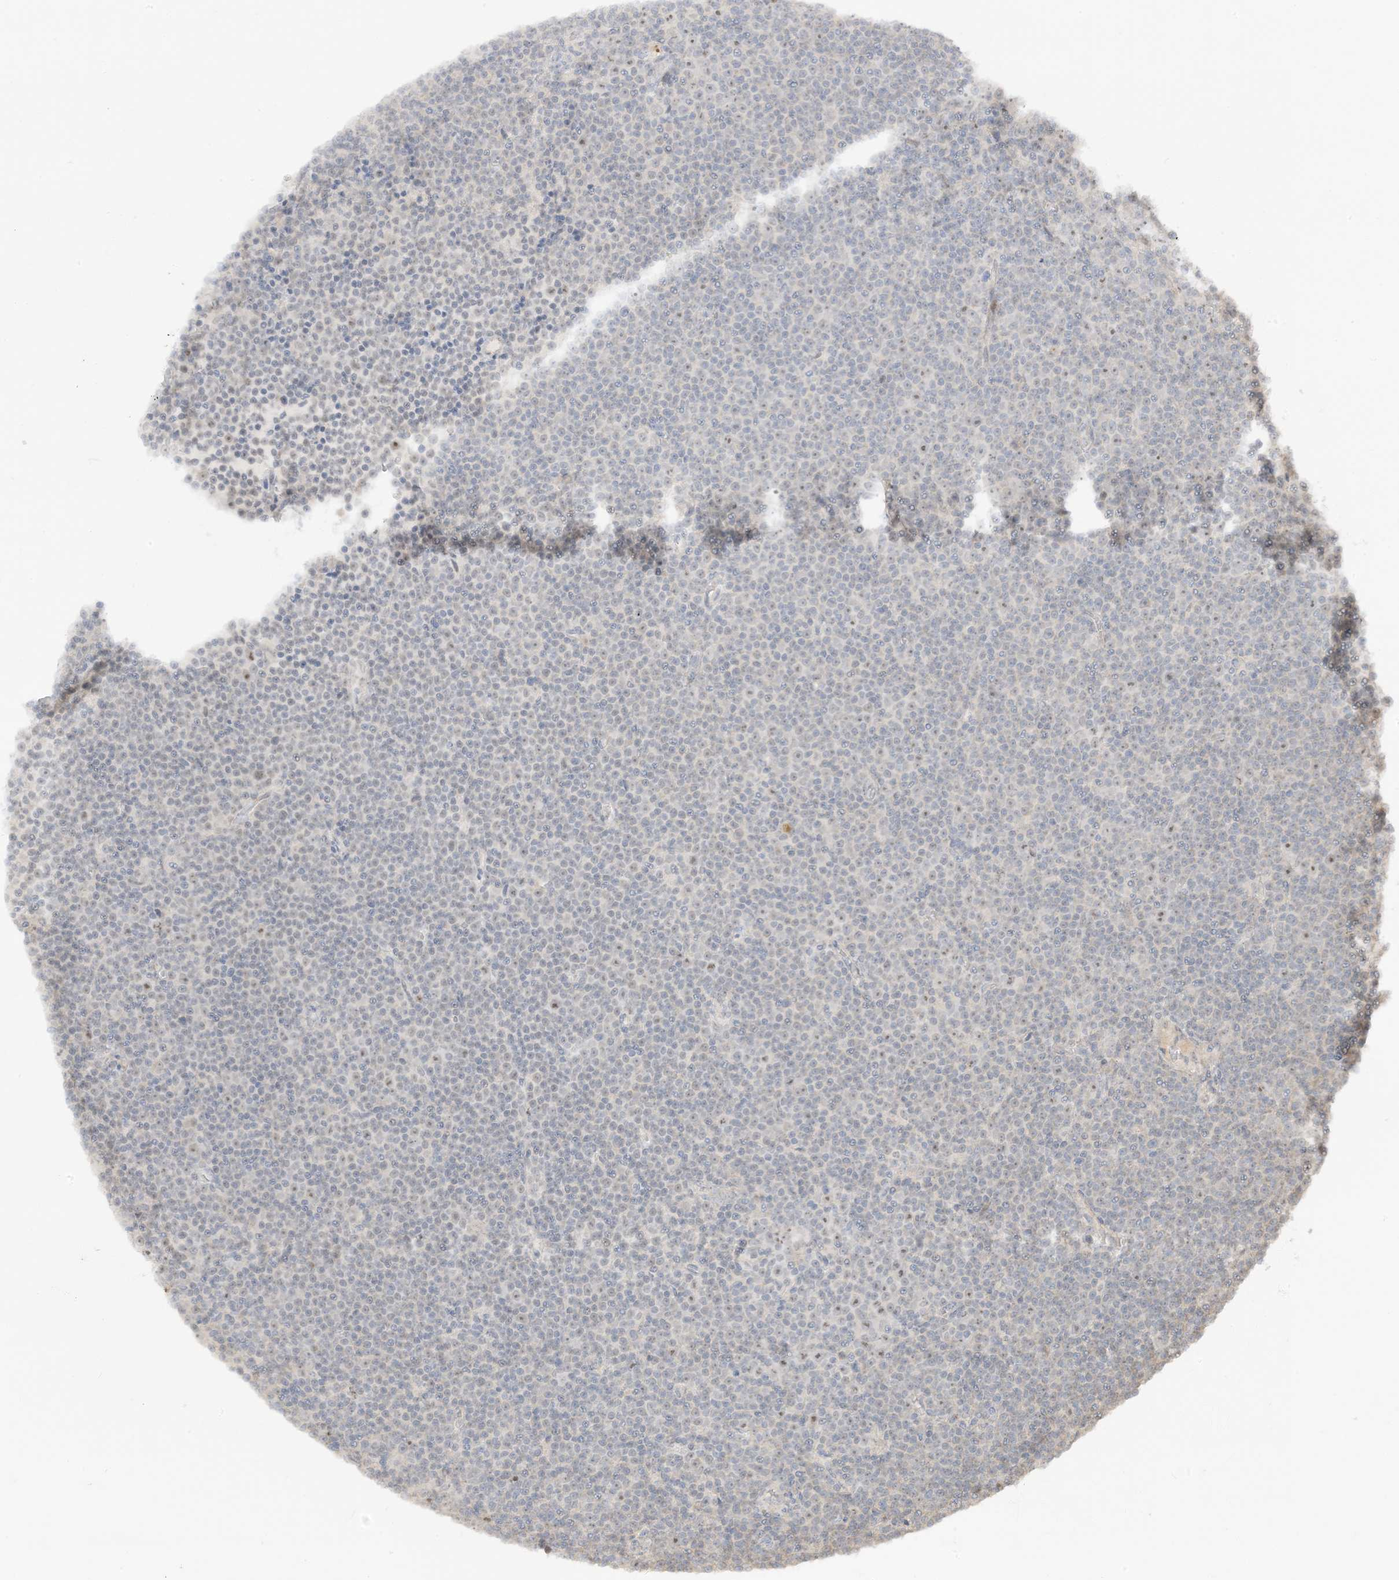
{"staining": {"intensity": "negative", "quantity": "none", "location": "none"}, "tissue": "lymphoma", "cell_type": "Tumor cells", "image_type": "cancer", "snomed": [{"axis": "morphology", "description": "Malignant lymphoma, non-Hodgkin's type, Low grade"}, {"axis": "topography", "description": "Lymph node"}], "caption": "Immunohistochemistry image of neoplastic tissue: human lymphoma stained with DAB demonstrates no significant protein expression in tumor cells.", "gene": "ETAA1", "patient": {"sex": "female", "age": 67}}